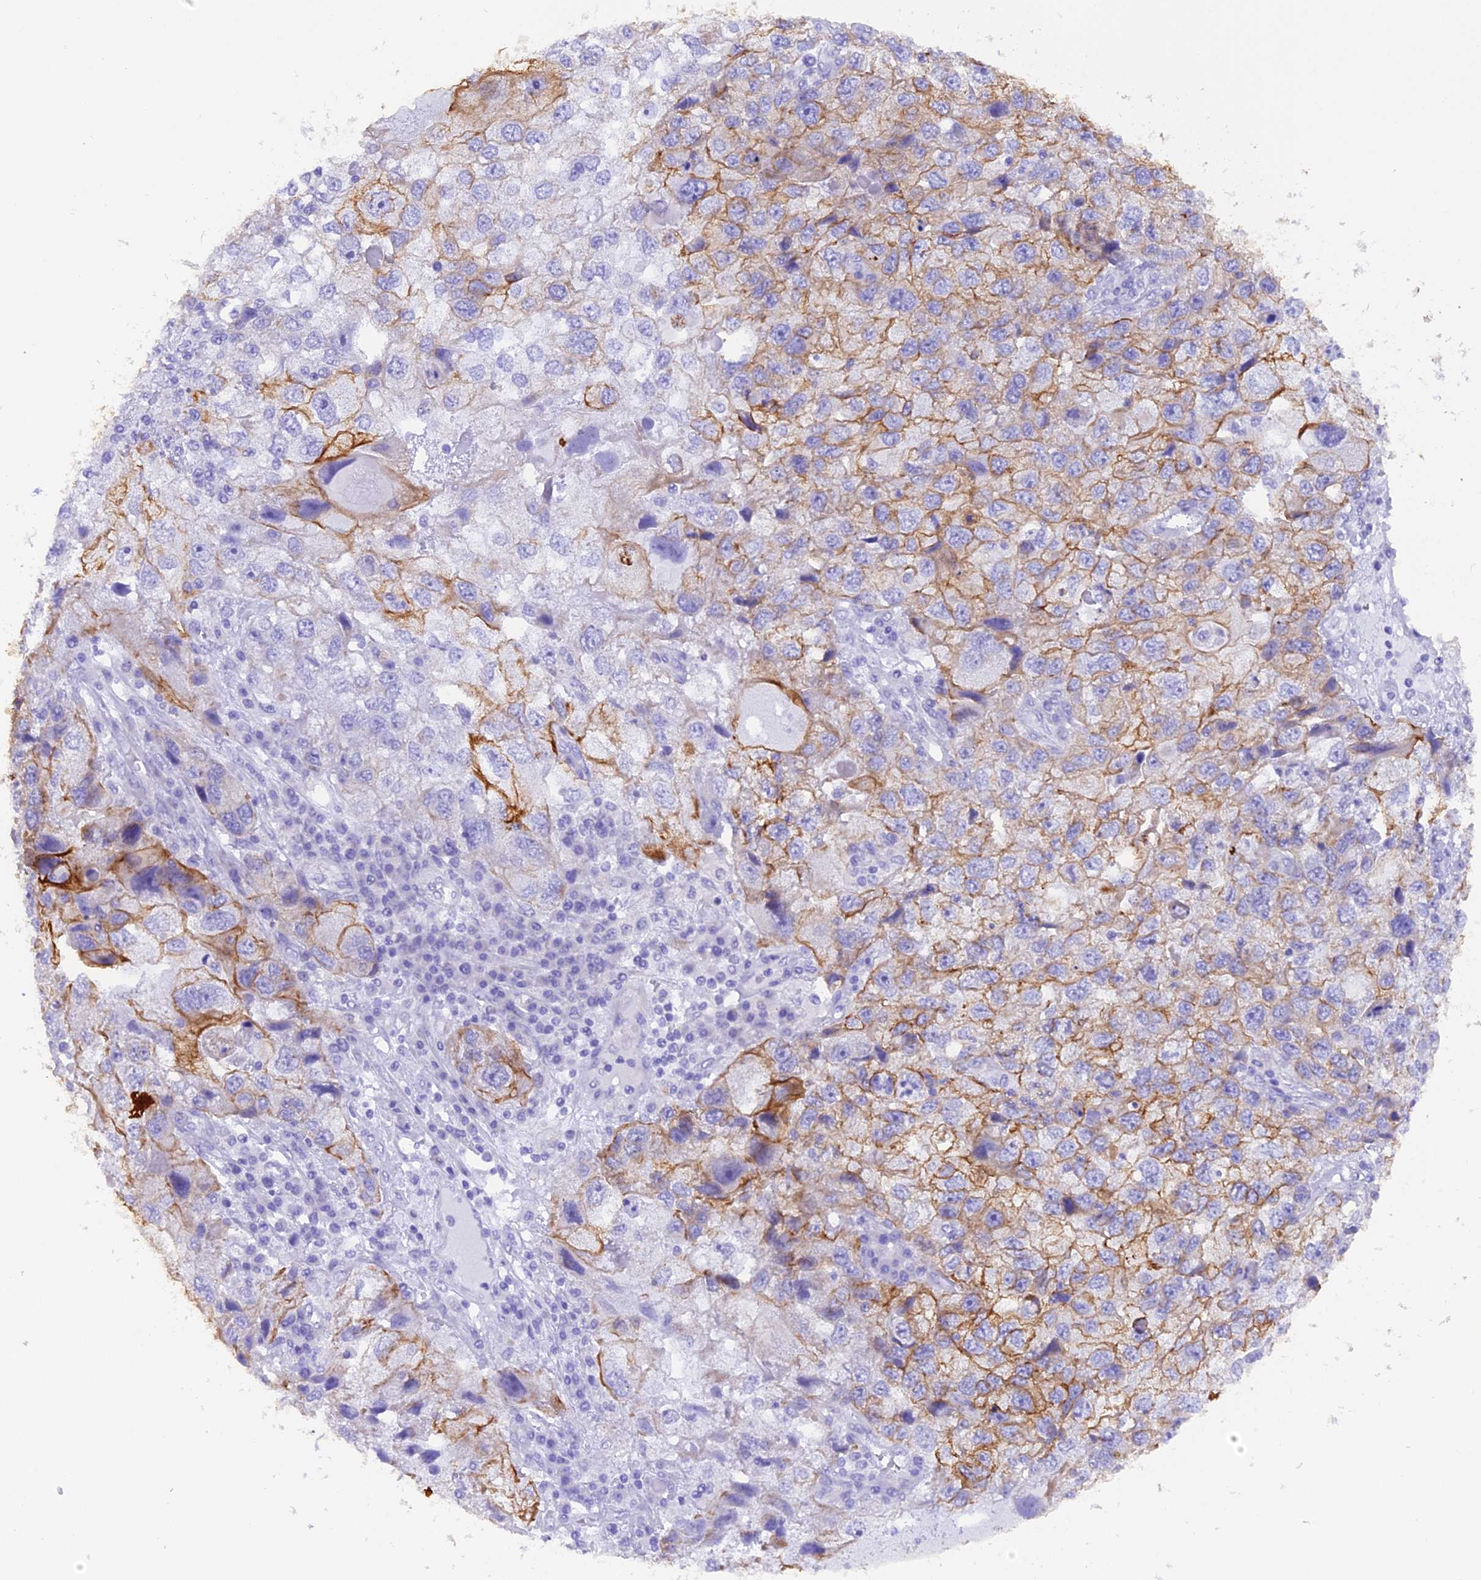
{"staining": {"intensity": "moderate", "quantity": "<25%", "location": "cytoplasmic/membranous"}, "tissue": "endometrial cancer", "cell_type": "Tumor cells", "image_type": "cancer", "snomed": [{"axis": "morphology", "description": "Adenocarcinoma, NOS"}, {"axis": "topography", "description": "Endometrium"}], "caption": "Endometrial adenocarcinoma was stained to show a protein in brown. There is low levels of moderate cytoplasmic/membranous expression in approximately <25% of tumor cells.", "gene": "PKIA", "patient": {"sex": "female", "age": 49}}